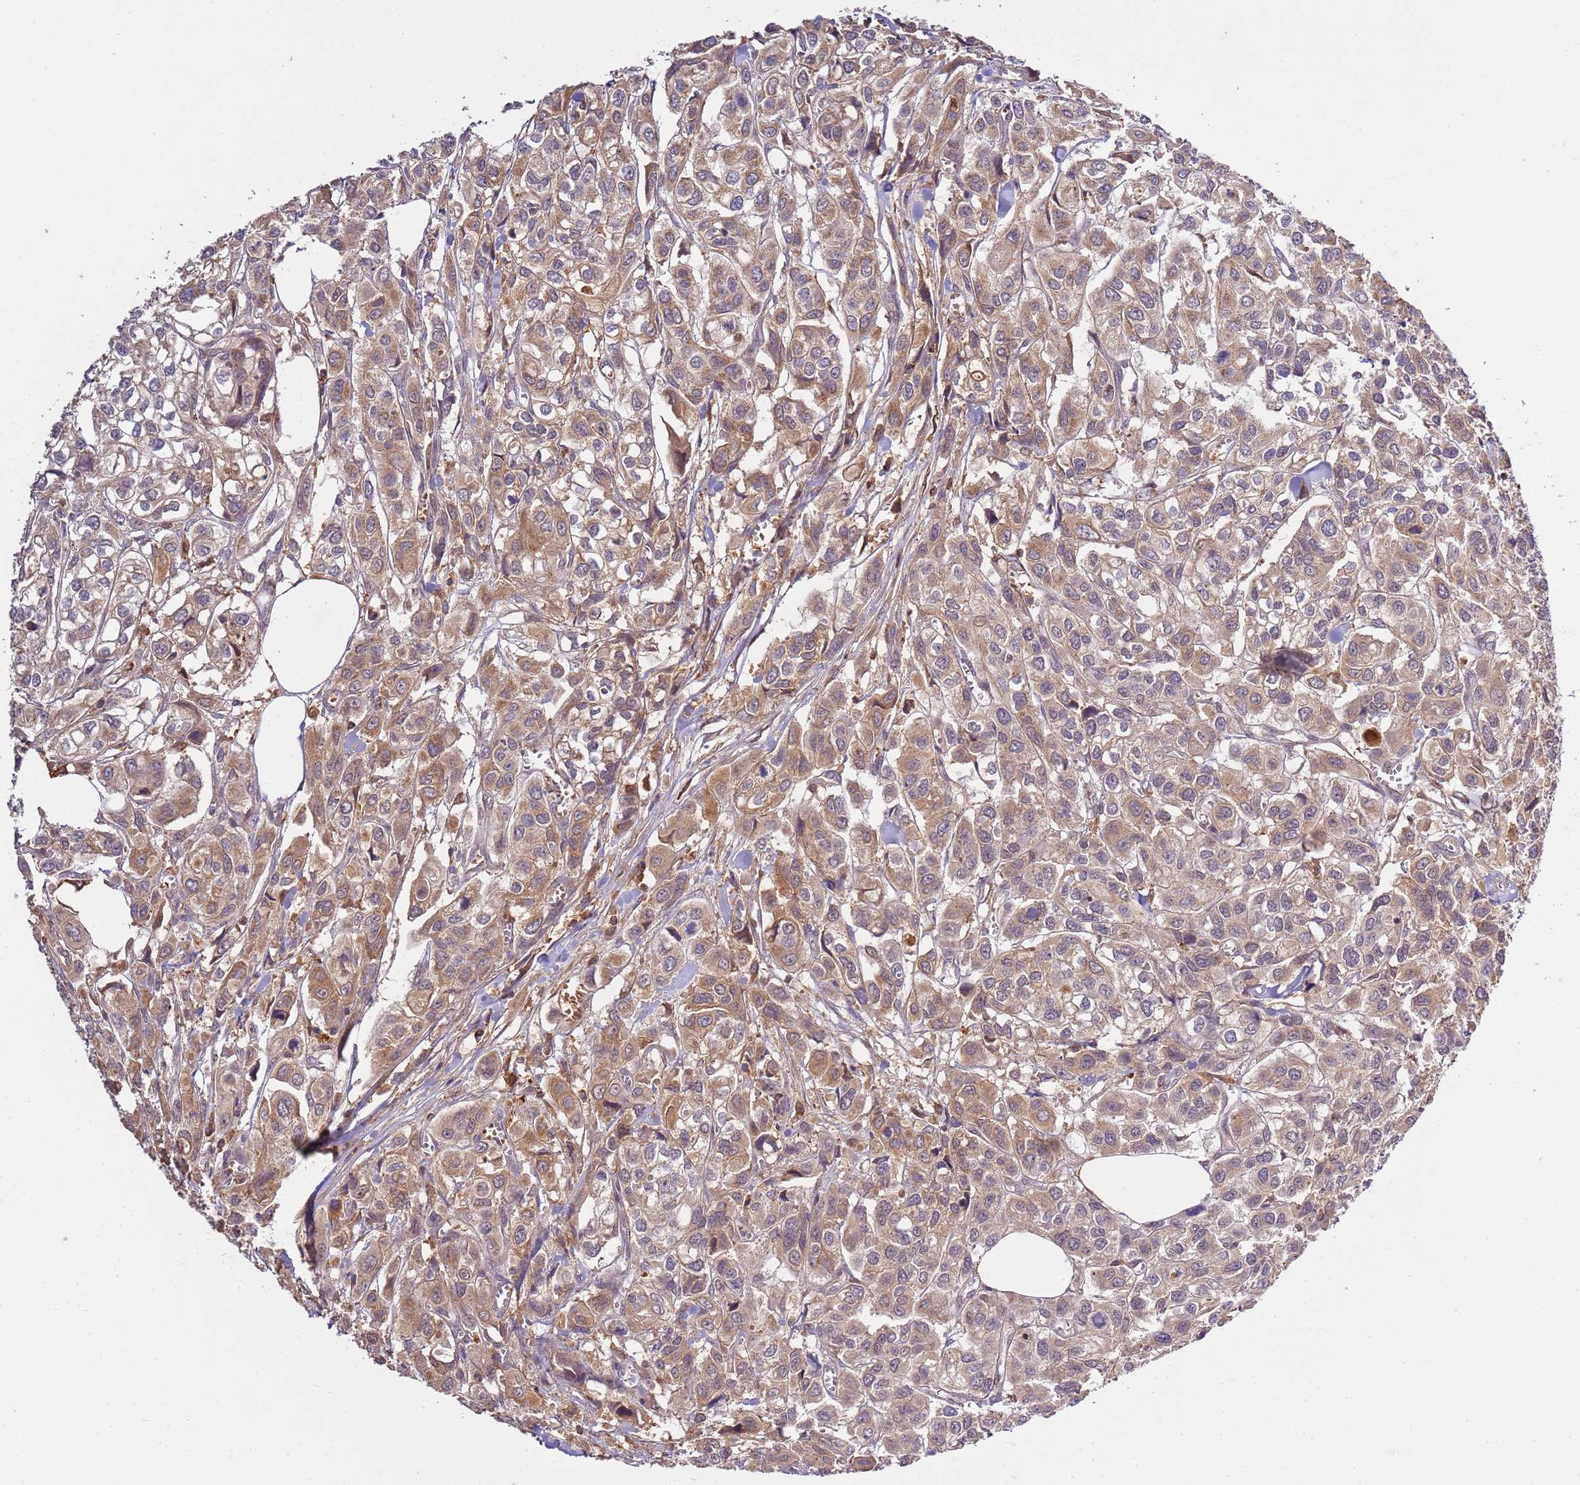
{"staining": {"intensity": "moderate", "quantity": ">75%", "location": "cytoplasmic/membranous"}, "tissue": "urothelial cancer", "cell_type": "Tumor cells", "image_type": "cancer", "snomed": [{"axis": "morphology", "description": "Urothelial carcinoma, High grade"}, {"axis": "topography", "description": "Urinary bladder"}], "caption": "Immunohistochemical staining of urothelial cancer displays medium levels of moderate cytoplasmic/membranous protein expression in about >75% of tumor cells.", "gene": "ZNF624", "patient": {"sex": "male", "age": 67}}